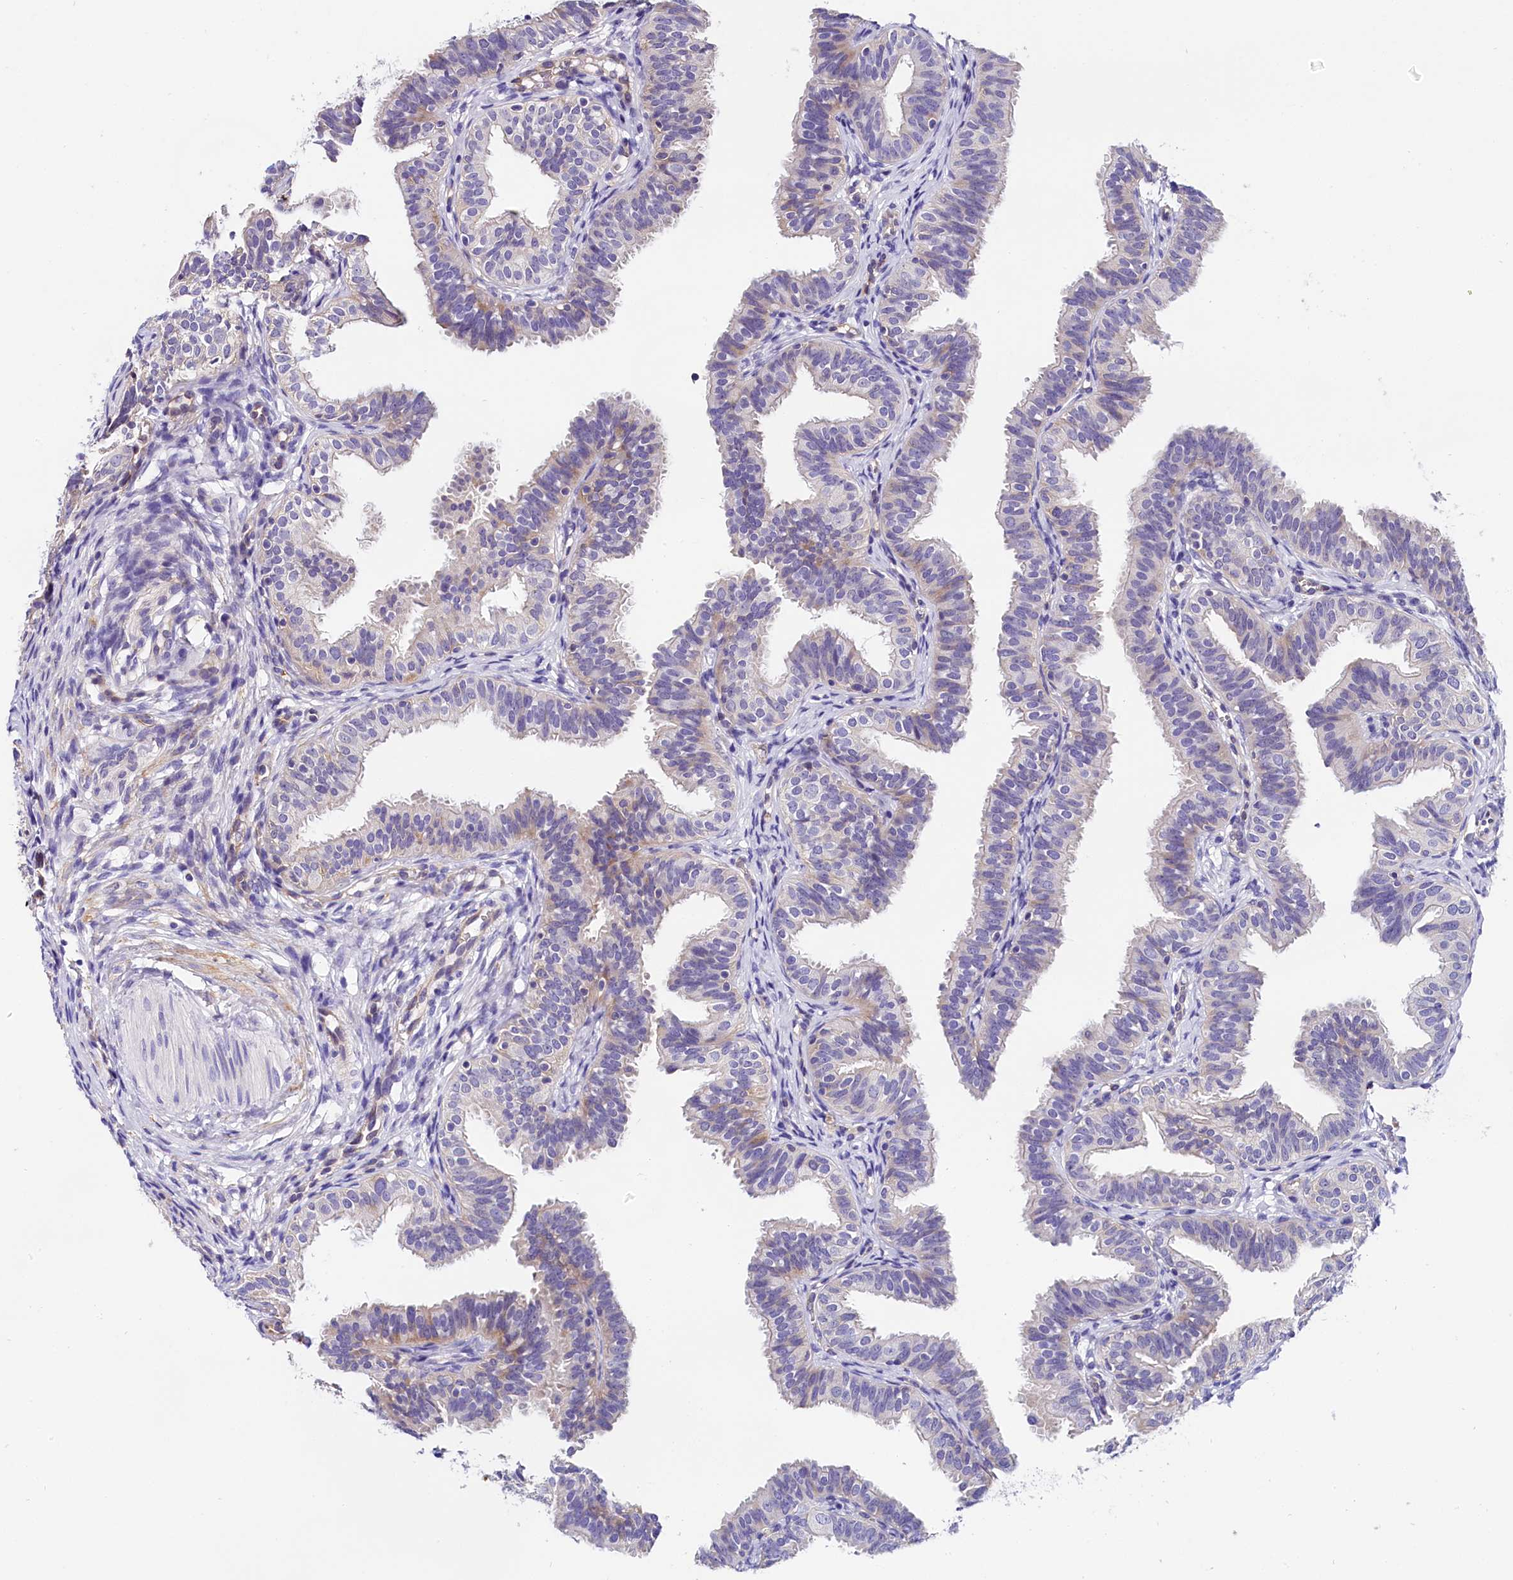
{"staining": {"intensity": "negative", "quantity": "none", "location": "none"}, "tissue": "fallopian tube", "cell_type": "Glandular cells", "image_type": "normal", "snomed": [{"axis": "morphology", "description": "Normal tissue, NOS"}, {"axis": "topography", "description": "Fallopian tube"}], "caption": "Histopathology image shows no significant protein staining in glandular cells of normal fallopian tube. The staining is performed using DAB brown chromogen with nuclei counter-stained in using hematoxylin.", "gene": "OAS3", "patient": {"sex": "female", "age": 35}}